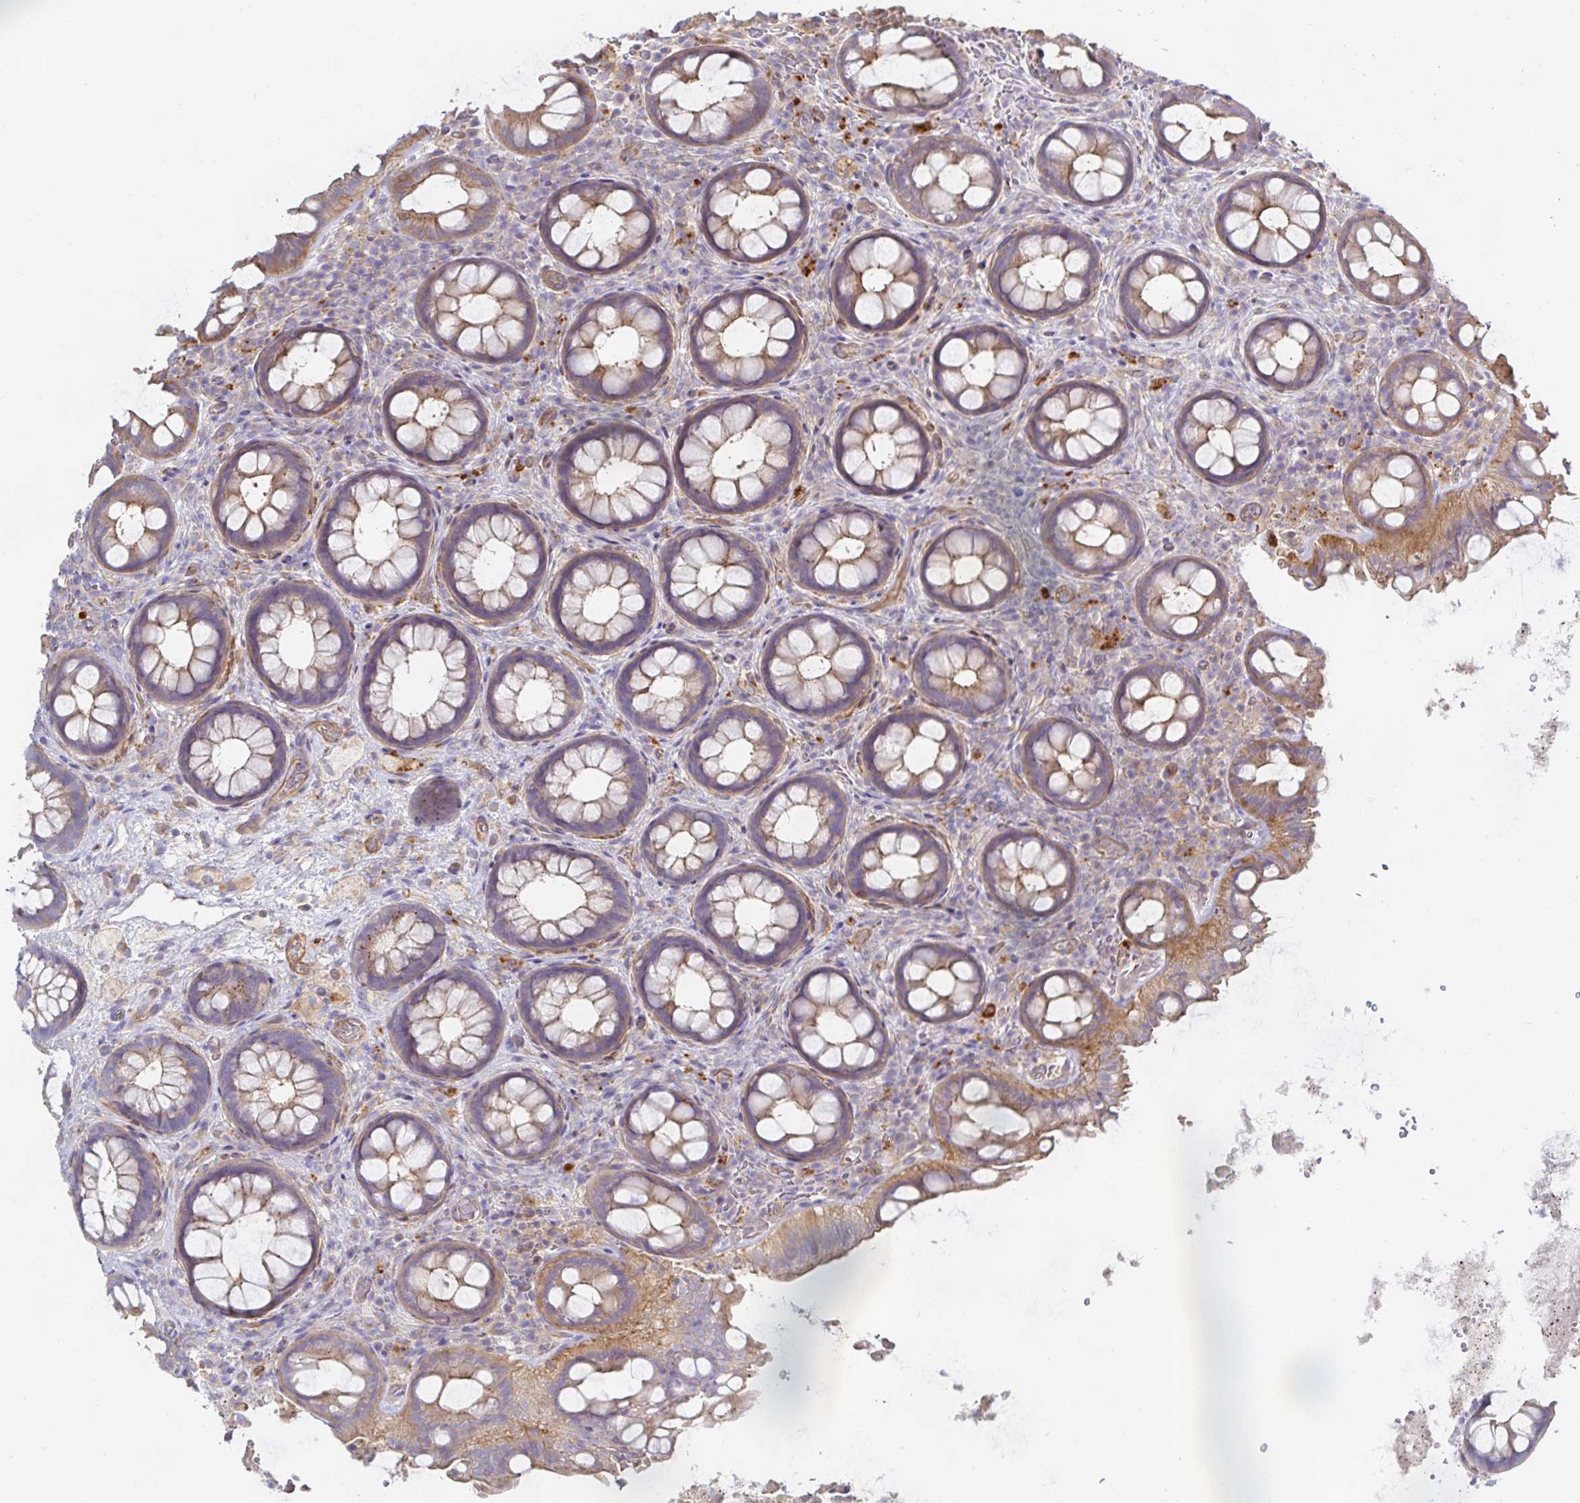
{"staining": {"intensity": "weak", "quantity": ">75%", "location": "cytoplasmic/membranous"}, "tissue": "rectum", "cell_type": "Glandular cells", "image_type": "normal", "snomed": [{"axis": "morphology", "description": "Normal tissue, NOS"}, {"axis": "topography", "description": "Rectum"}], "caption": "A brown stain highlights weak cytoplasmic/membranous positivity of a protein in glandular cells of benign human rectum. (Brightfield microscopy of DAB IHC at high magnification).", "gene": "METTL22", "patient": {"sex": "female", "age": 69}}